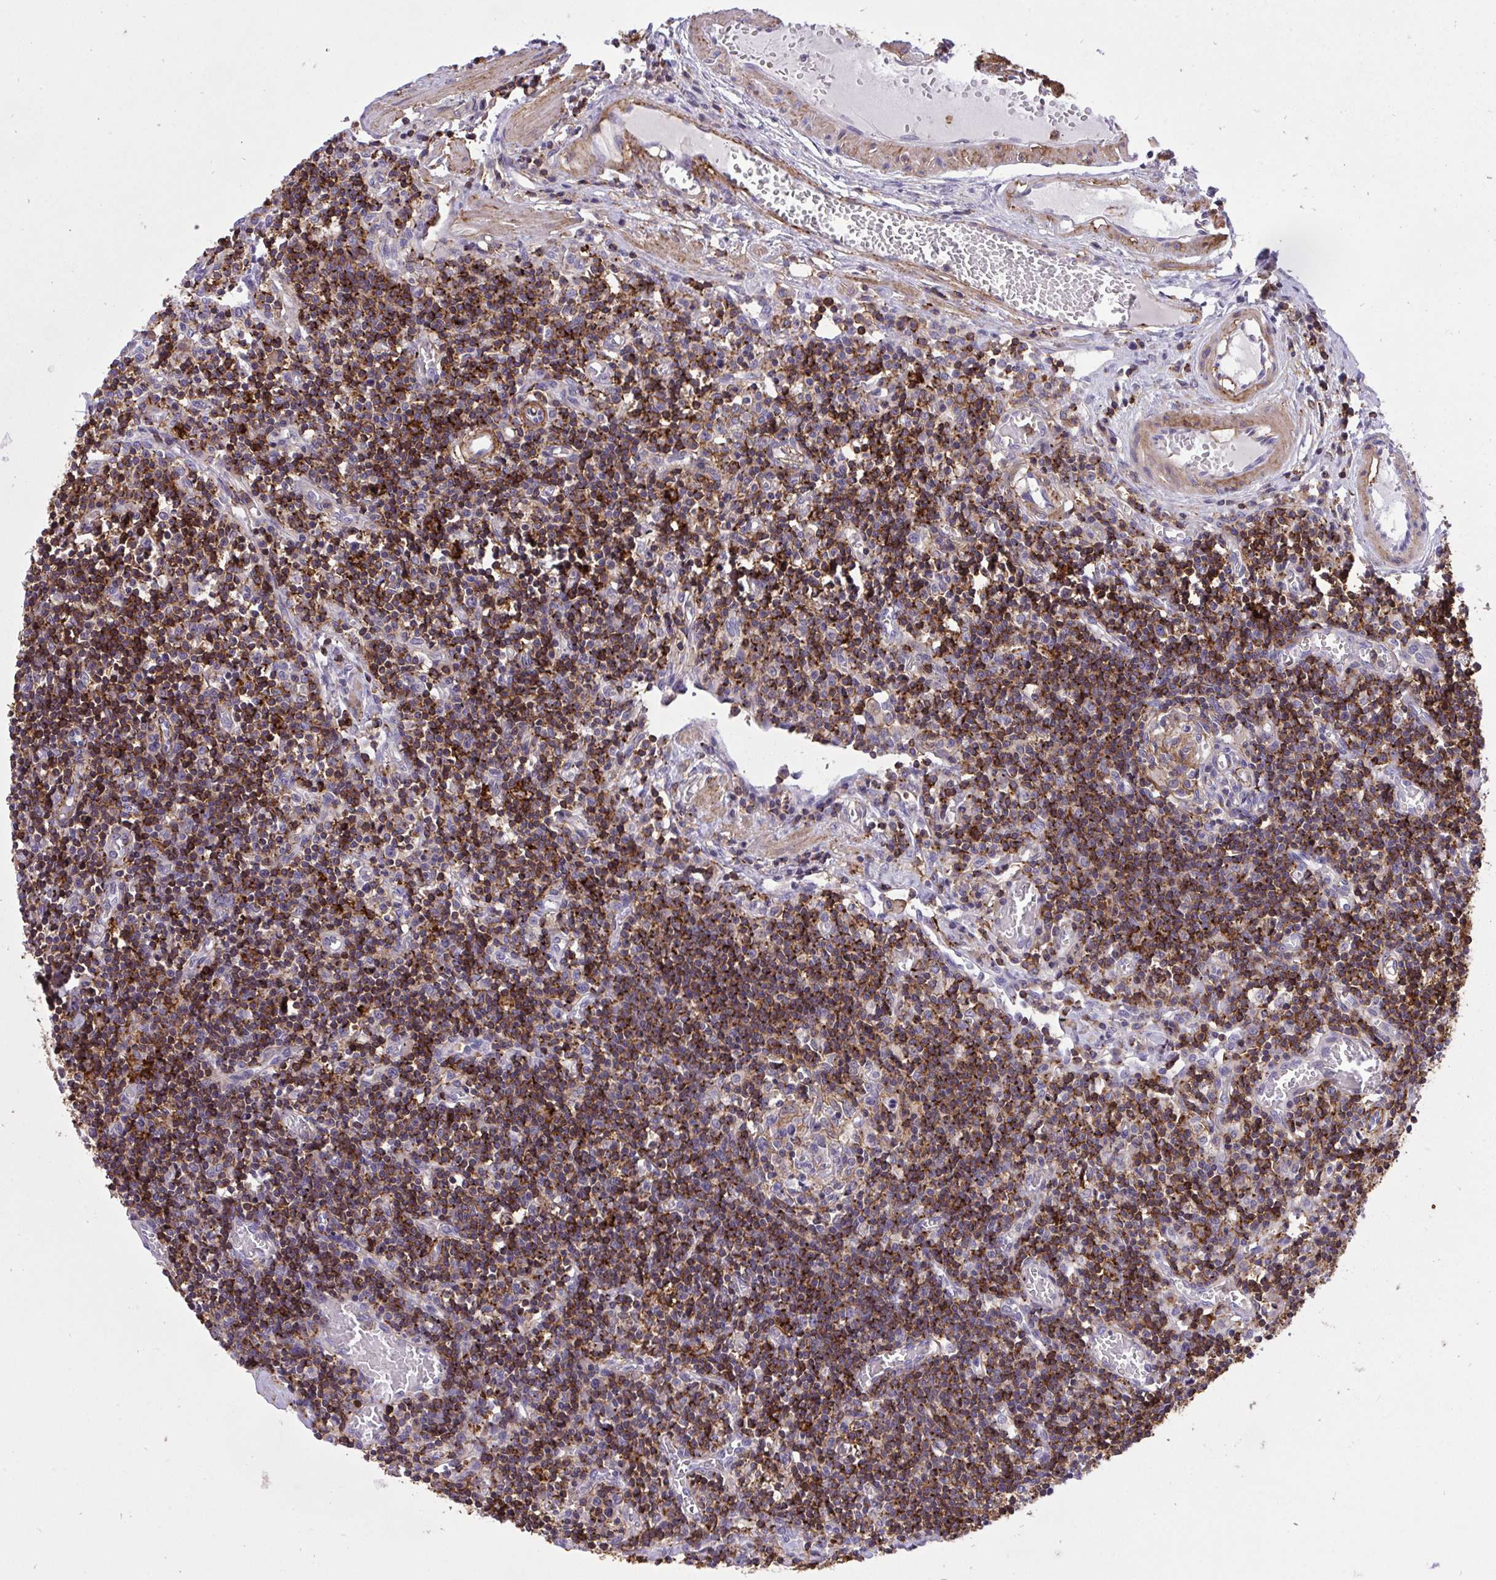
{"staining": {"intensity": "moderate", "quantity": "<25%", "location": "cytoplasmic/membranous"}, "tissue": "lymph node", "cell_type": "Germinal center cells", "image_type": "normal", "snomed": [{"axis": "morphology", "description": "Normal tissue, NOS"}, {"axis": "topography", "description": "Lymph node"}], "caption": "Germinal center cells display moderate cytoplasmic/membranous positivity in about <25% of cells in normal lymph node.", "gene": "ERI1", "patient": {"sex": "male", "age": 66}}